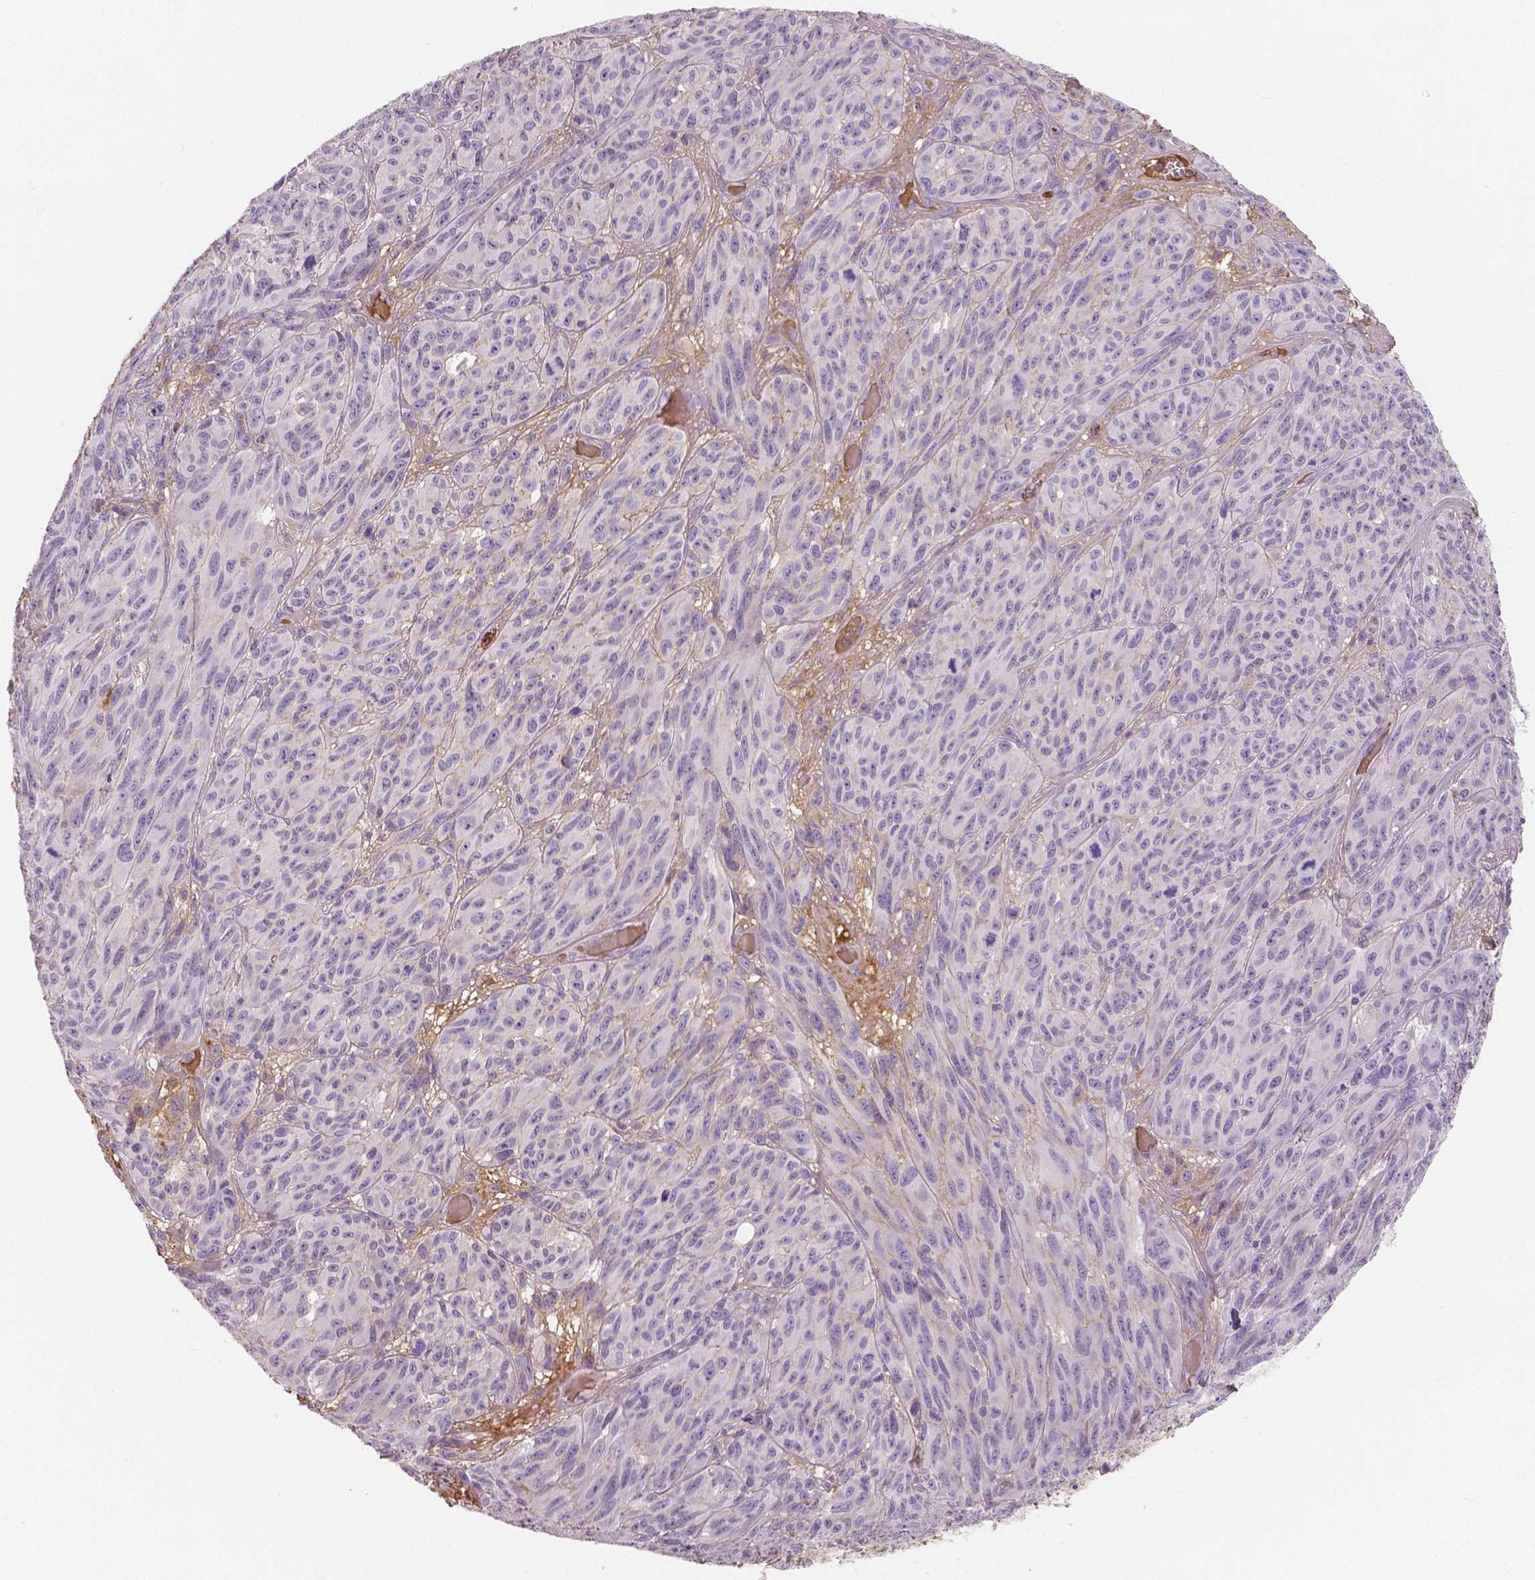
{"staining": {"intensity": "negative", "quantity": "none", "location": "none"}, "tissue": "melanoma", "cell_type": "Tumor cells", "image_type": "cancer", "snomed": [{"axis": "morphology", "description": "Malignant melanoma, NOS"}, {"axis": "topography", "description": "Vulva, labia, clitoris and Bartholin´s gland, NO"}], "caption": "Melanoma was stained to show a protein in brown. There is no significant expression in tumor cells.", "gene": "APOA4", "patient": {"sex": "female", "age": 75}}